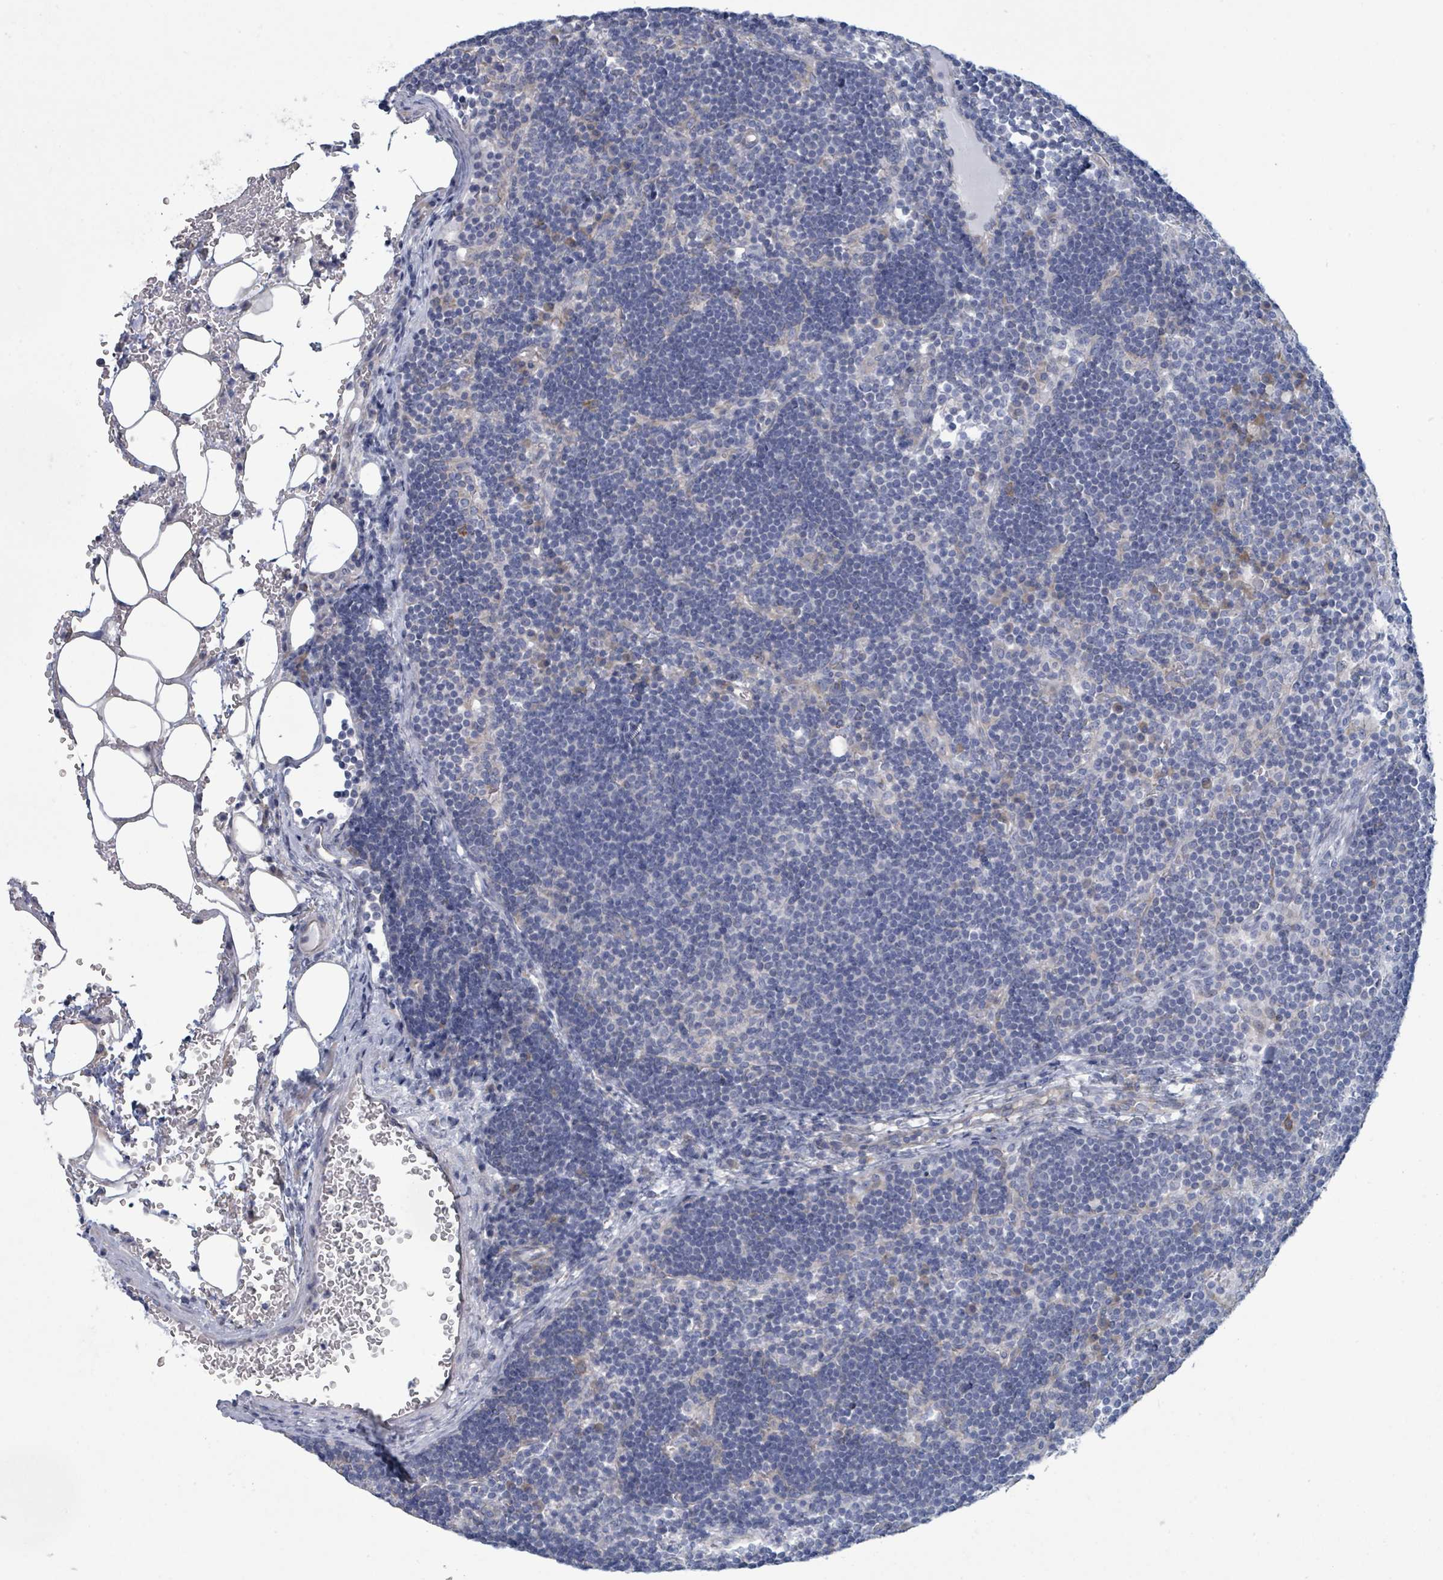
{"staining": {"intensity": "negative", "quantity": "none", "location": "none"}, "tissue": "lymph node", "cell_type": "Germinal center cells", "image_type": "normal", "snomed": [{"axis": "morphology", "description": "Normal tissue, NOS"}, {"axis": "topography", "description": "Lymph node"}], "caption": "The immunohistochemistry (IHC) micrograph has no significant expression in germinal center cells of lymph node. (DAB (3,3'-diaminobenzidine) immunohistochemistry visualized using brightfield microscopy, high magnification).", "gene": "COL13A1", "patient": {"sex": "male", "age": 53}}